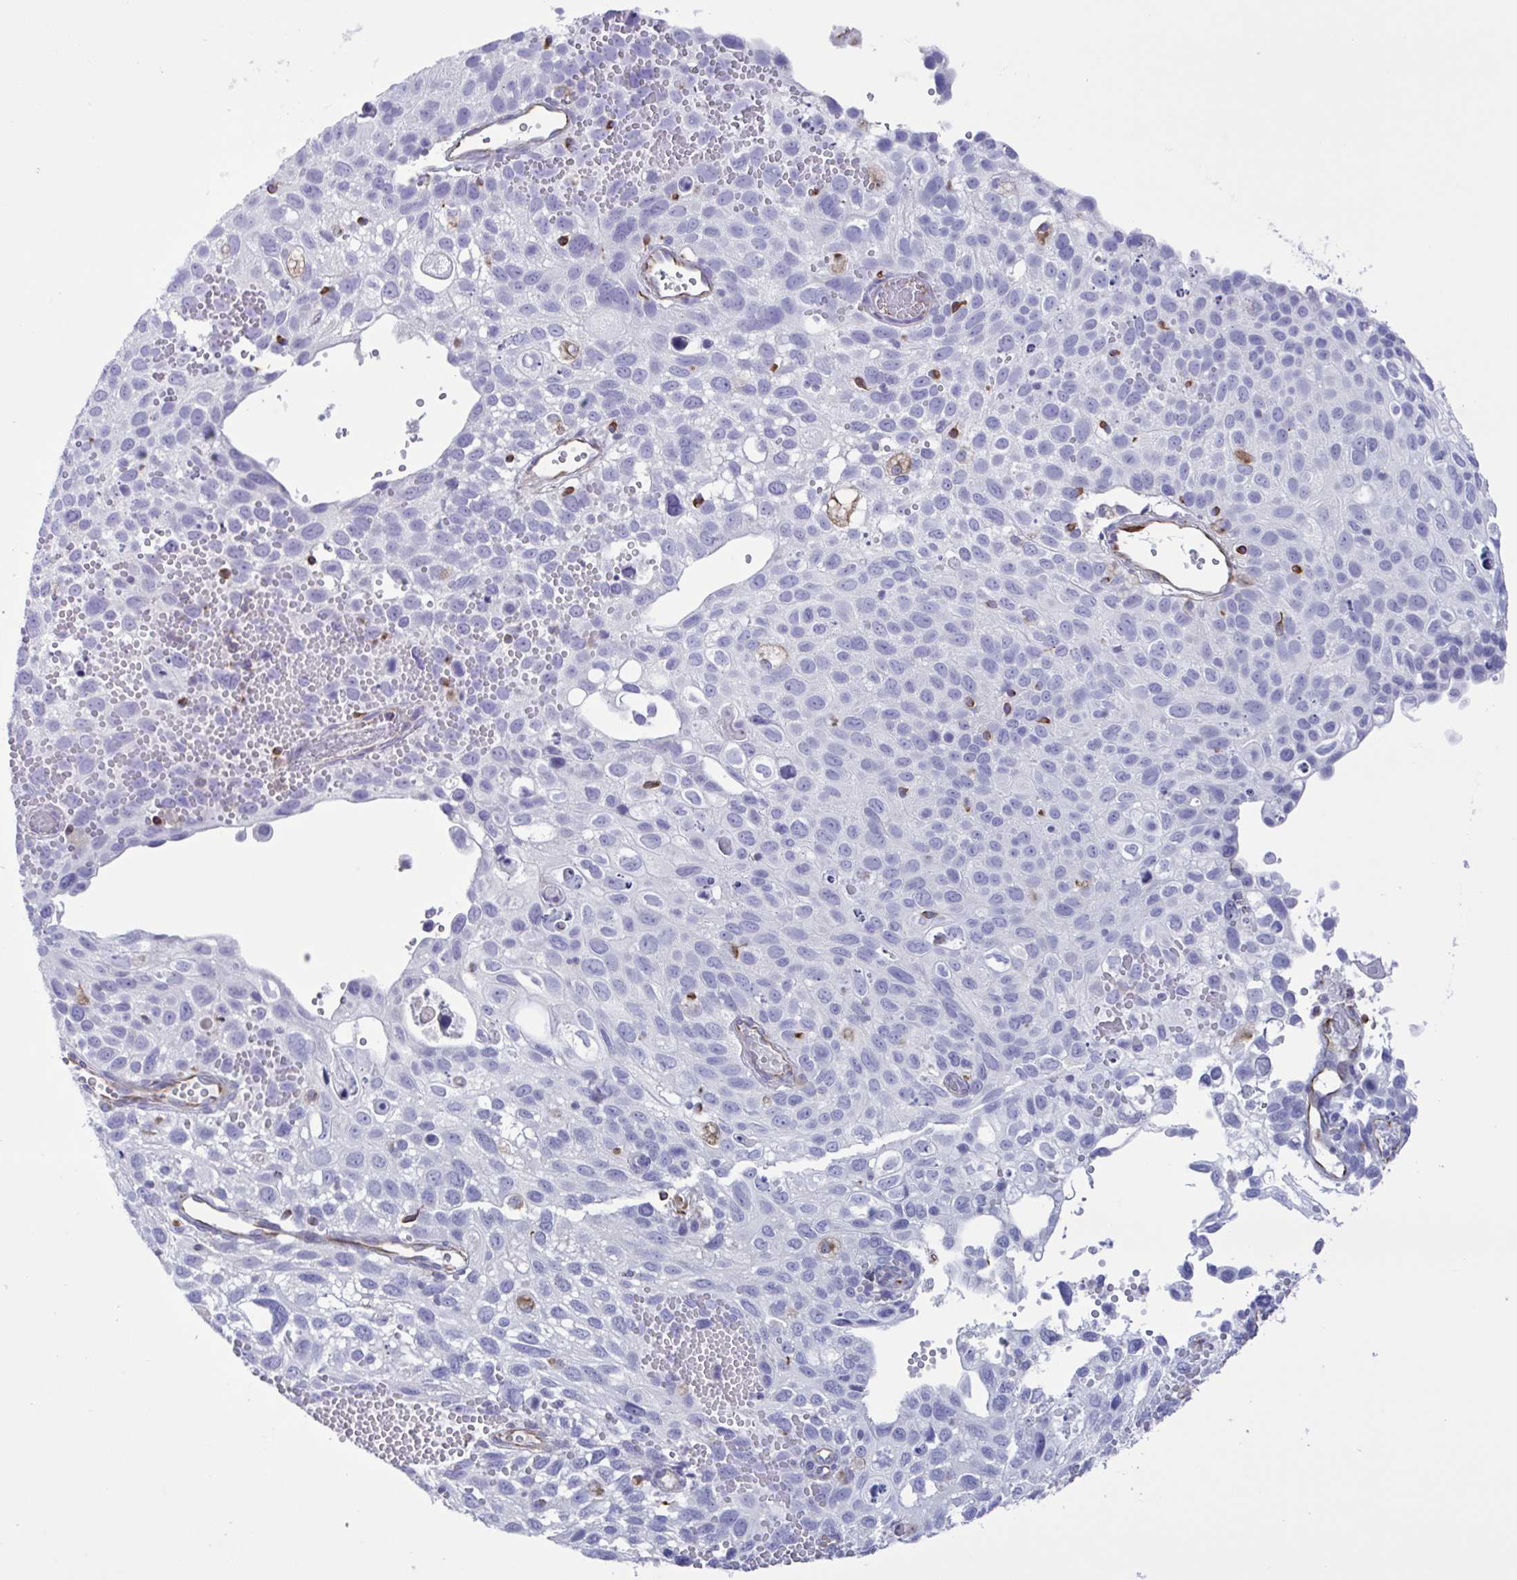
{"staining": {"intensity": "negative", "quantity": "none", "location": "none"}, "tissue": "cervical cancer", "cell_type": "Tumor cells", "image_type": "cancer", "snomed": [{"axis": "morphology", "description": "Squamous cell carcinoma, NOS"}, {"axis": "topography", "description": "Cervix"}], "caption": "An image of human cervical cancer is negative for staining in tumor cells. (Brightfield microscopy of DAB (3,3'-diaminobenzidine) immunohistochemistry at high magnification).", "gene": "TMEM86B", "patient": {"sex": "female", "age": 70}}